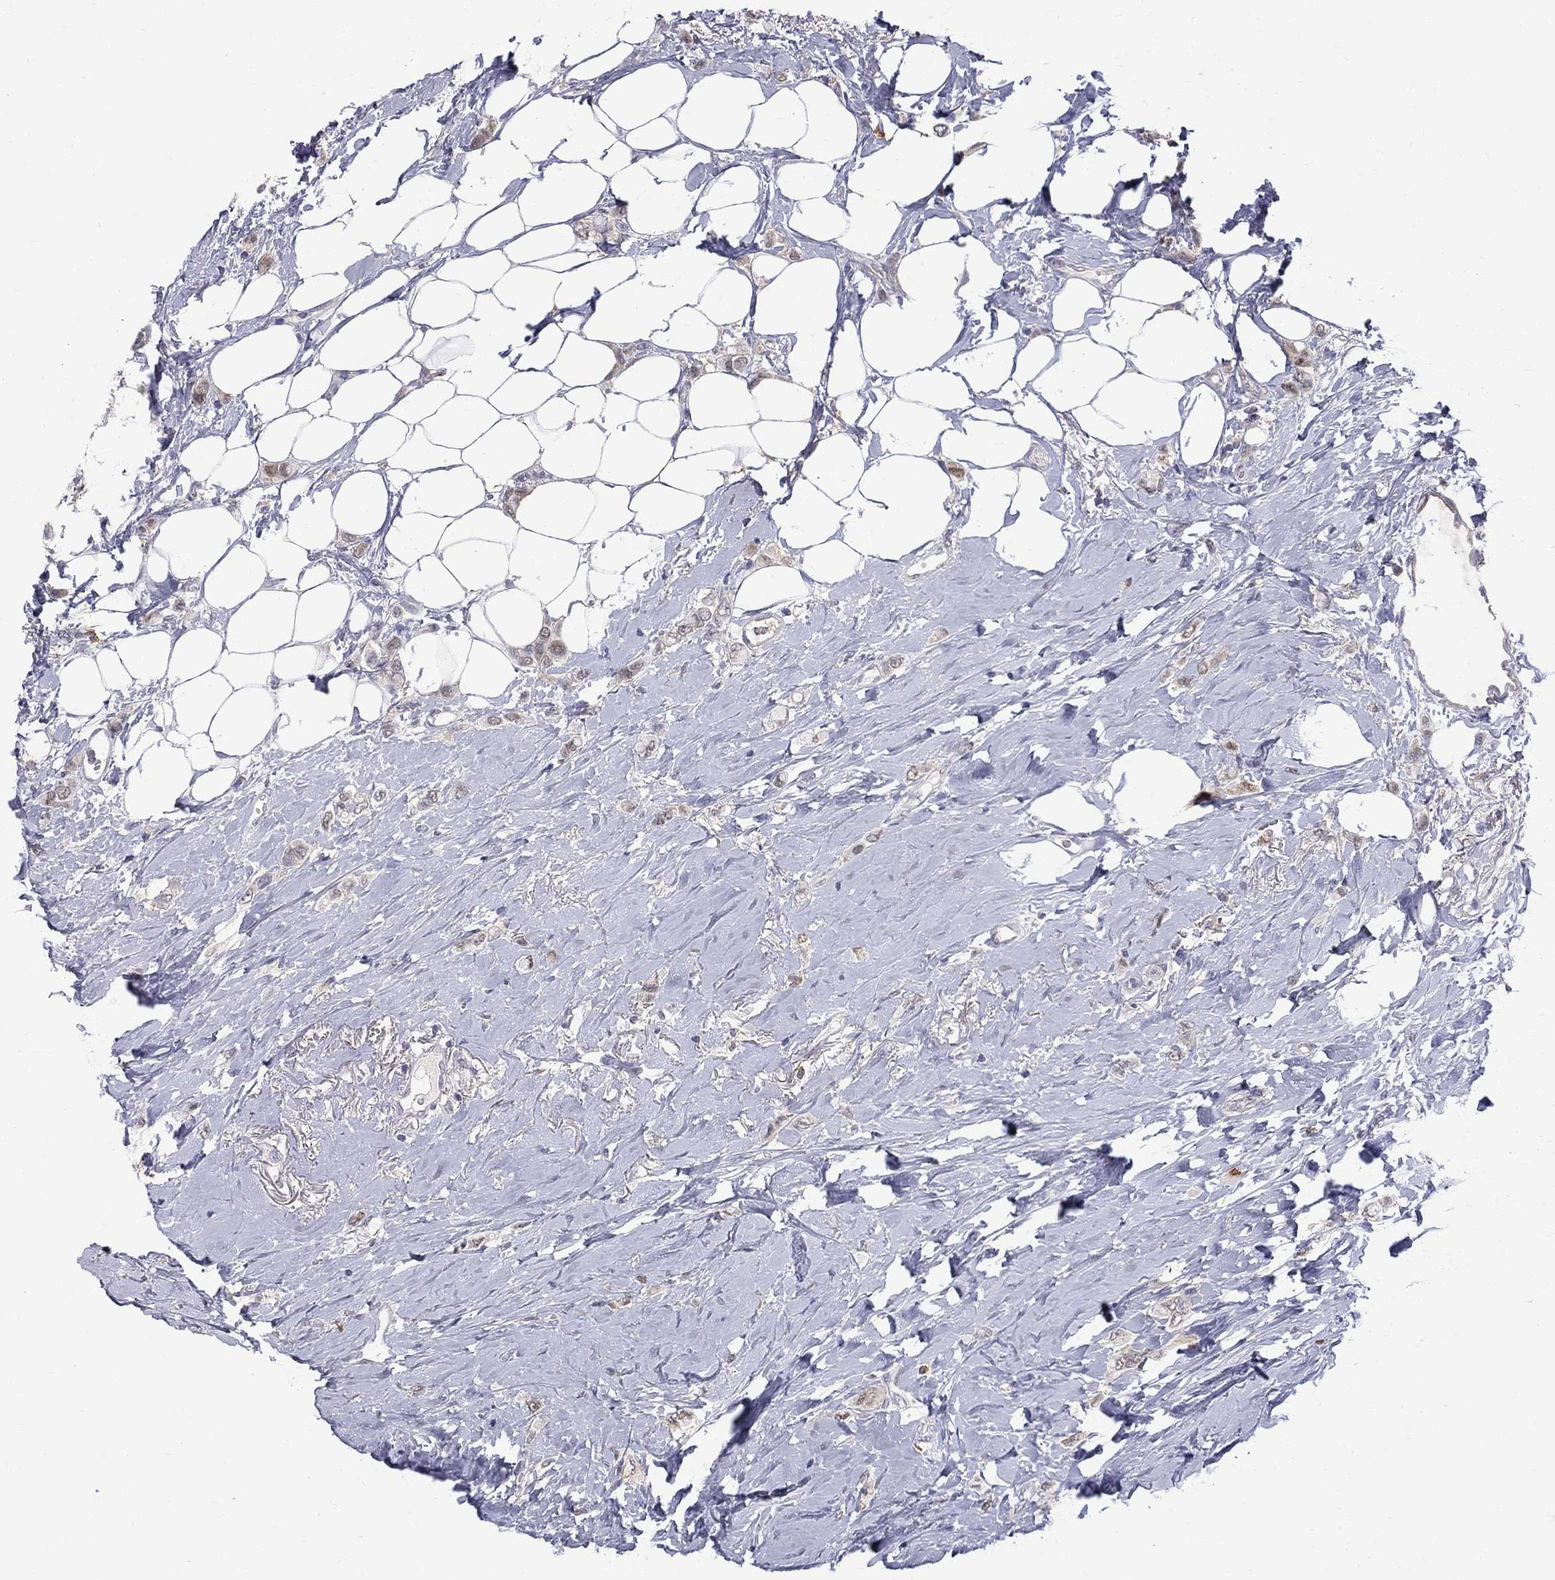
{"staining": {"intensity": "weak", "quantity": ">75%", "location": "cytoplasmic/membranous"}, "tissue": "breast cancer", "cell_type": "Tumor cells", "image_type": "cancer", "snomed": [{"axis": "morphology", "description": "Lobular carcinoma"}, {"axis": "topography", "description": "Breast"}], "caption": "Brown immunohistochemical staining in human breast cancer displays weak cytoplasmic/membranous expression in about >75% of tumor cells. (DAB = brown stain, brightfield microscopy at high magnification).", "gene": "PCBP3", "patient": {"sex": "female", "age": 66}}